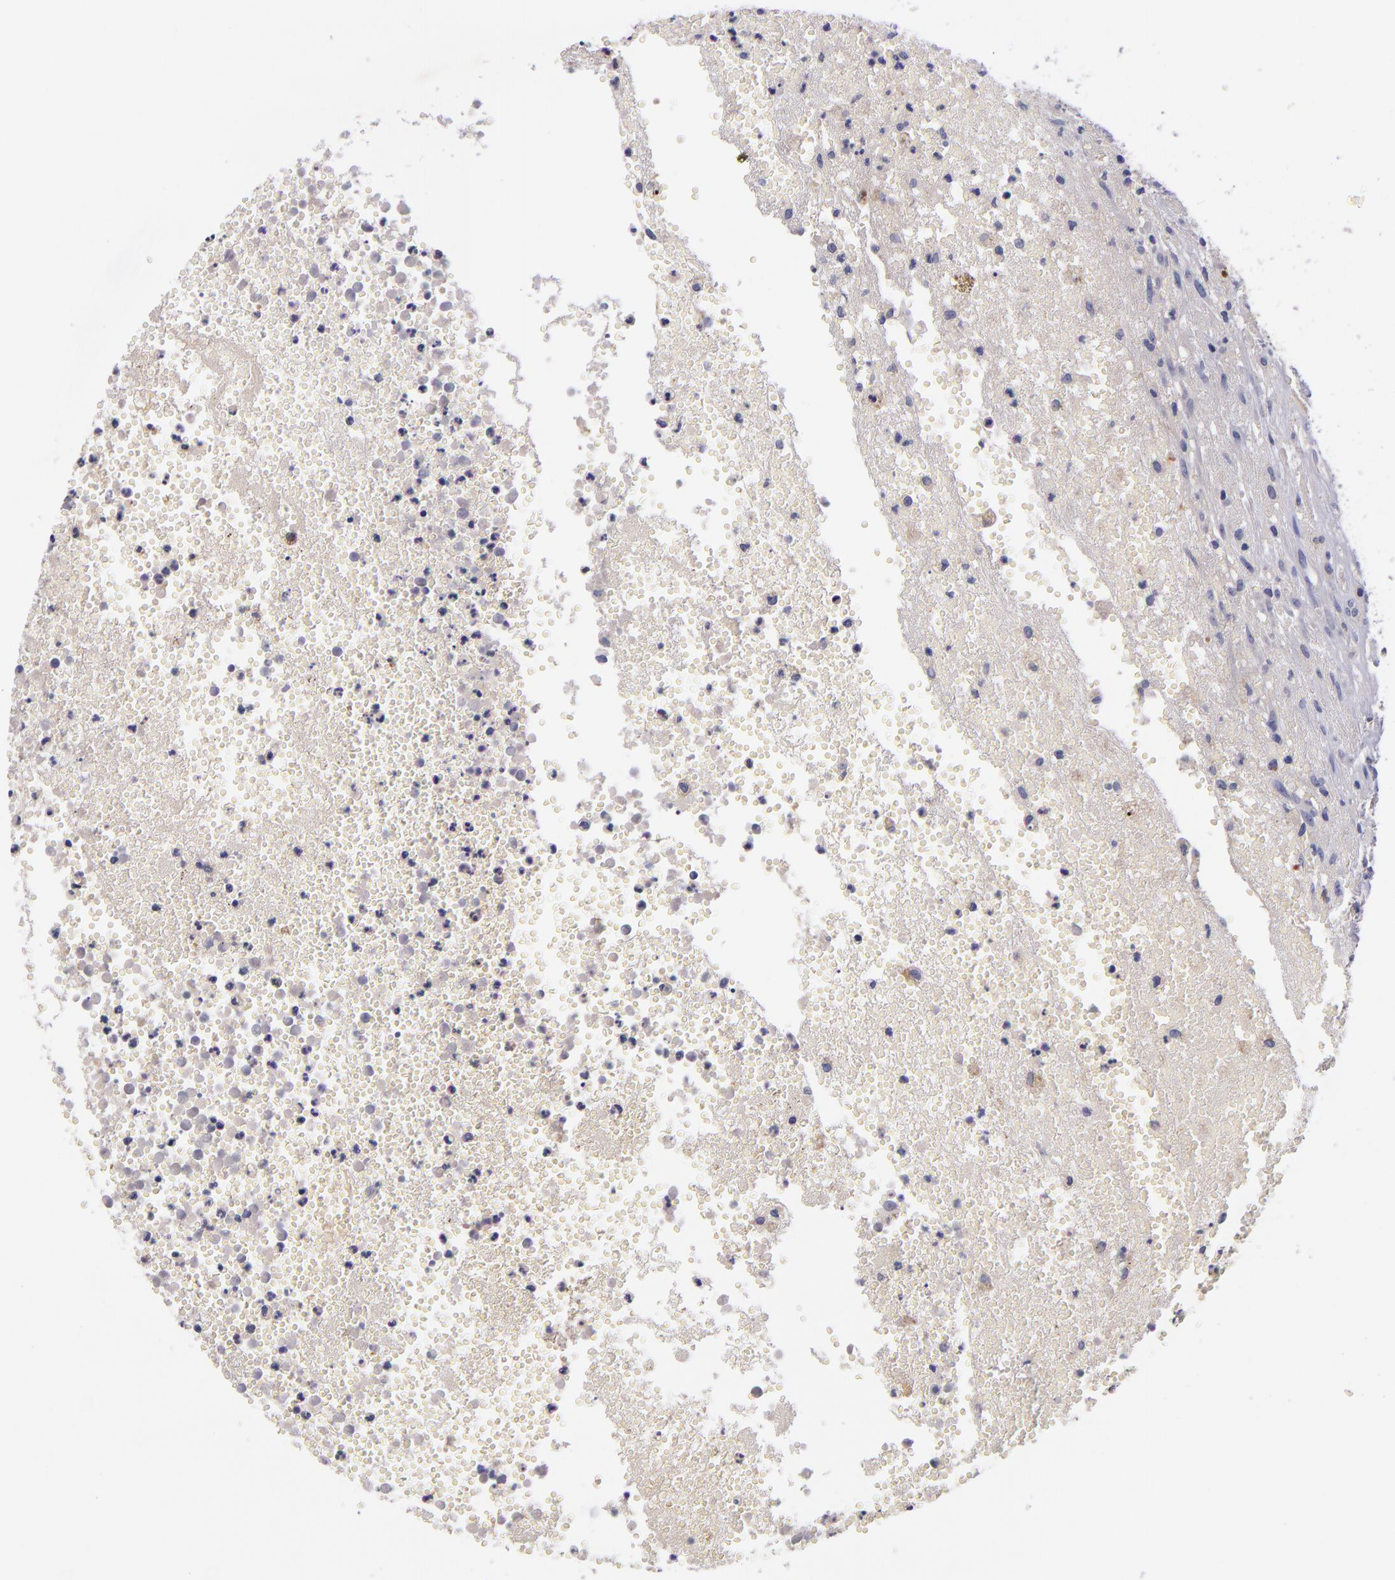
{"staining": {"intensity": "weak", "quantity": "<25%", "location": "cytoplasmic/membranous"}, "tissue": "glioma", "cell_type": "Tumor cells", "image_type": "cancer", "snomed": [{"axis": "morphology", "description": "Glioma, malignant, High grade"}, {"axis": "topography", "description": "Brain"}], "caption": "Tumor cells show no significant protein staining in high-grade glioma (malignant). (Immunohistochemistry, brightfield microscopy, high magnification).", "gene": "RBP4", "patient": {"sex": "male", "age": 66}}